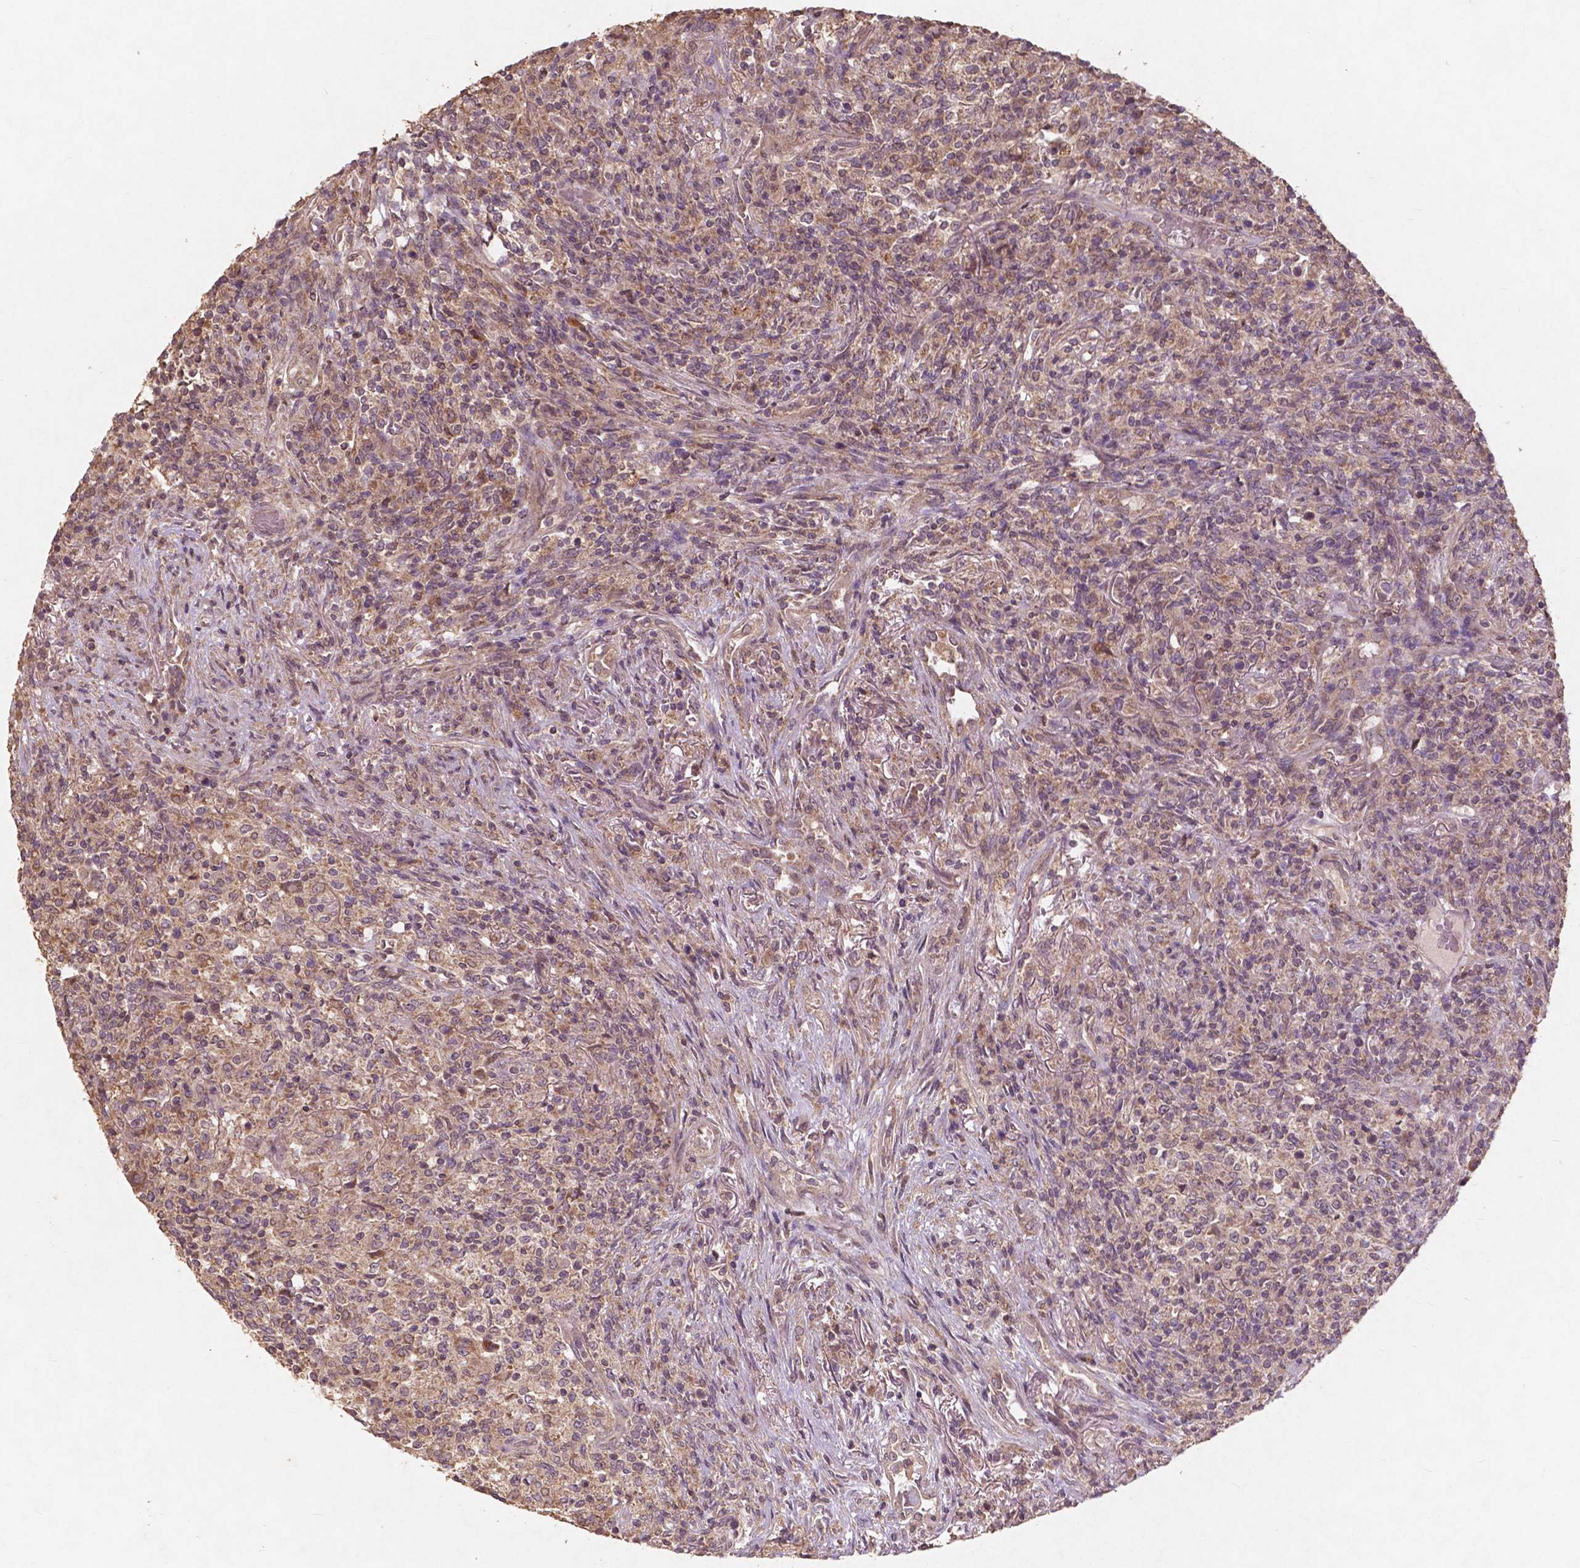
{"staining": {"intensity": "weak", "quantity": ">75%", "location": "cytoplasmic/membranous"}, "tissue": "lymphoma", "cell_type": "Tumor cells", "image_type": "cancer", "snomed": [{"axis": "morphology", "description": "Malignant lymphoma, non-Hodgkin's type, High grade"}, {"axis": "topography", "description": "Lung"}], "caption": "Approximately >75% of tumor cells in lymphoma exhibit weak cytoplasmic/membranous protein staining as visualized by brown immunohistochemical staining.", "gene": "ST6GALNAC5", "patient": {"sex": "male", "age": 79}}